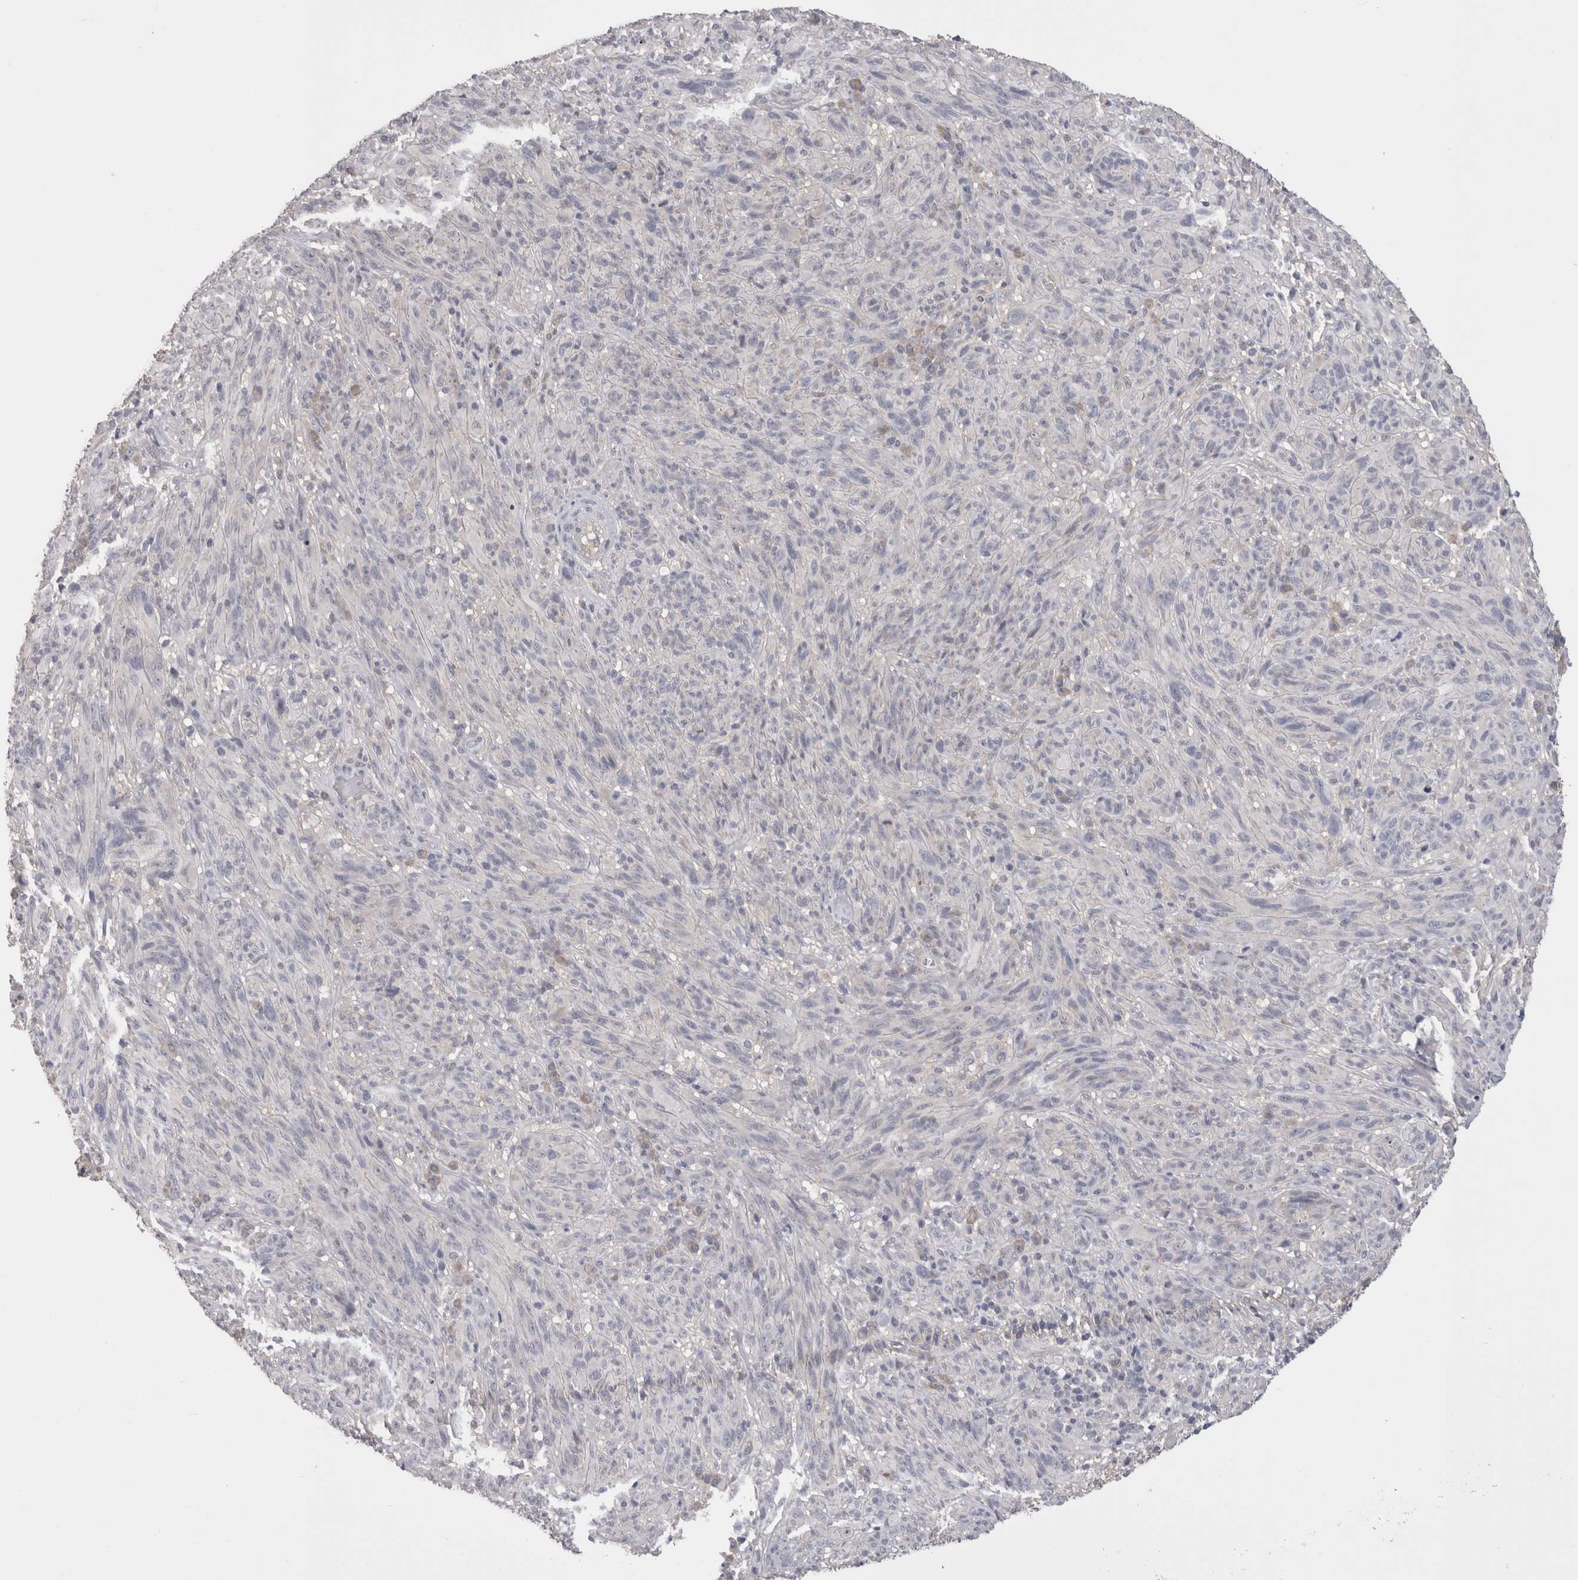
{"staining": {"intensity": "negative", "quantity": "none", "location": "none"}, "tissue": "melanoma", "cell_type": "Tumor cells", "image_type": "cancer", "snomed": [{"axis": "morphology", "description": "Malignant melanoma, NOS"}, {"axis": "topography", "description": "Skin of head"}], "caption": "Immunohistochemistry image of neoplastic tissue: human melanoma stained with DAB (3,3'-diaminobenzidine) shows no significant protein positivity in tumor cells.", "gene": "DCTN6", "patient": {"sex": "male", "age": 96}}